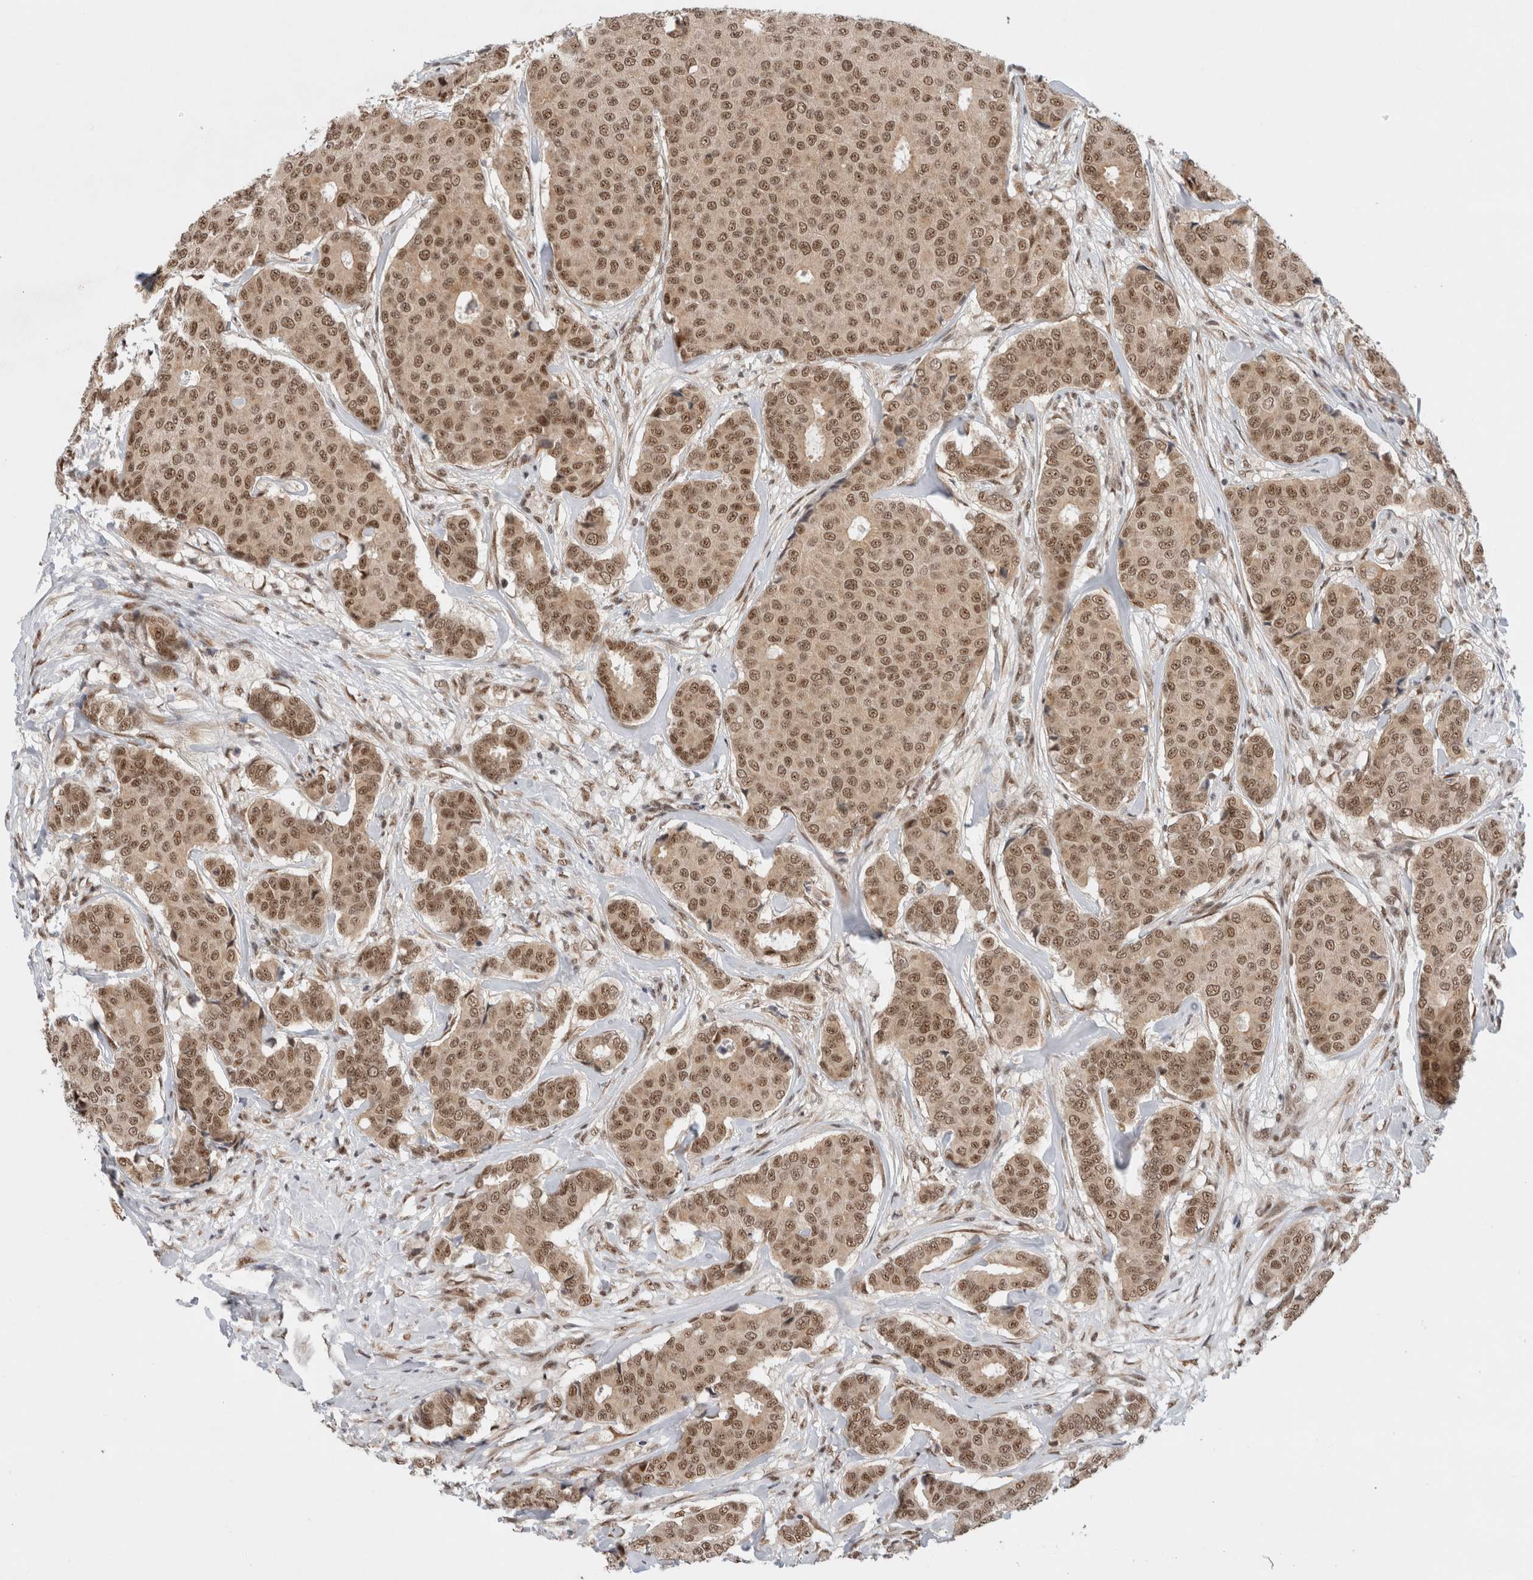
{"staining": {"intensity": "moderate", "quantity": ">75%", "location": "cytoplasmic/membranous,nuclear"}, "tissue": "breast cancer", "cell_type": "Tumor cells", "image_type": "cancer", "snomed": [{"axis": "morphology", "description": "Duct carcinoma"}, {"axis": "topography", "description": "Breast"}], "caption": "Protein staining demonstrates moderate cytoplasmic/membranous and nuclear expression in approximately >75% of tumor cells in invasive ductal carcinoma (breast).", "gene": "NCAPG2", "patient": {"sex": "female", "age": 75}}